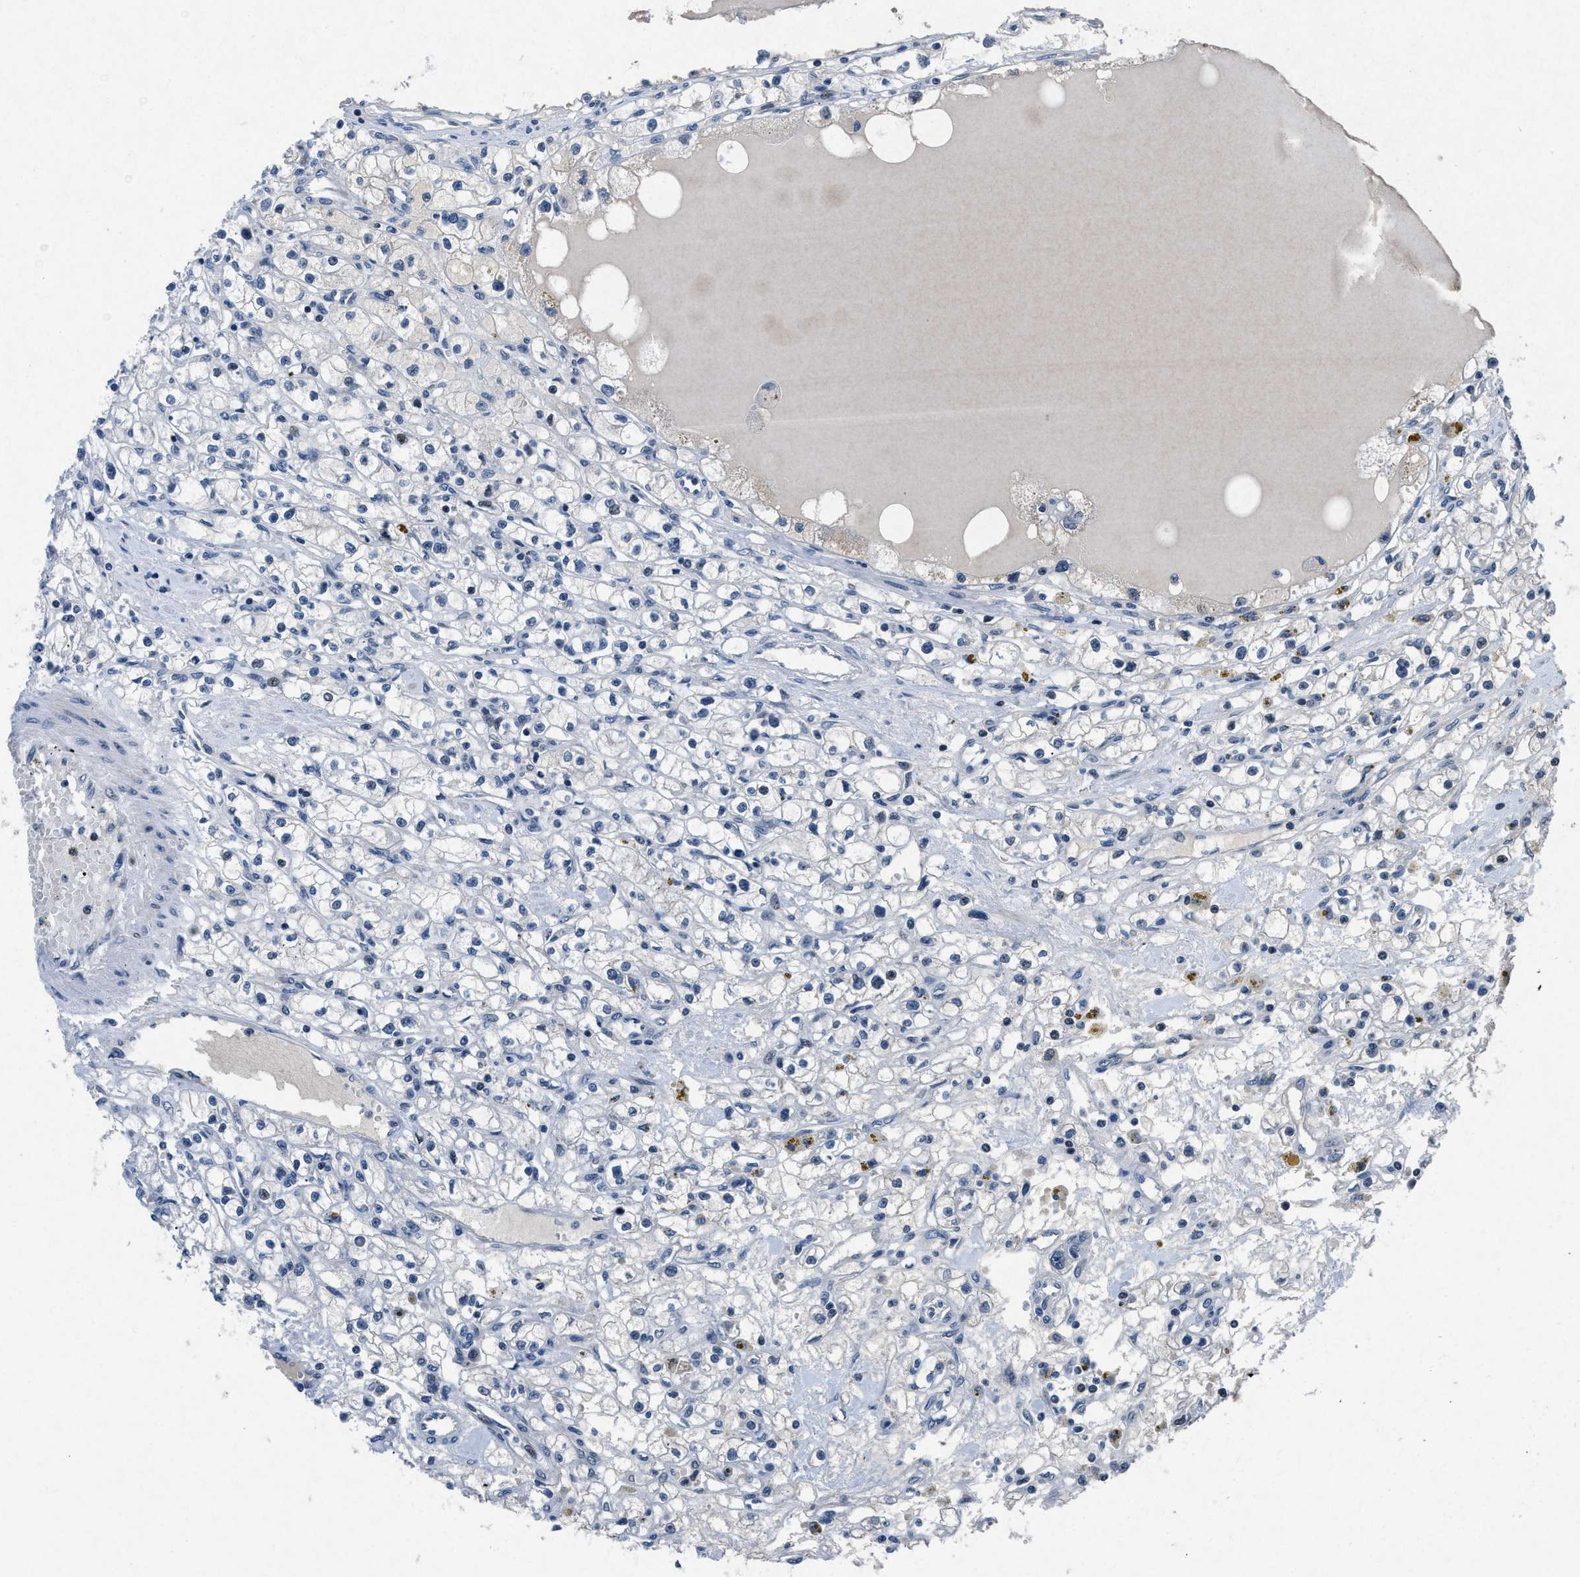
{"staining": {"intensity": "negative", "quantity": "none", "location": "none"}, "tissue": "renal cancer", "cell_type": "Tumor cells", "image_type": "cancer", "snomed": [{"axis": "morphology", "description": "Adenocarcinoma, NOS"}, {"axis": "topography", "description": "Kidney"}], "caption": "DAB immunohistochemical staining of adenocarcinoma (renal) reveals no significant positivity in tumor cells.", "gene": "PHLDA1", "patient": {"sex": "male", "age": 56}}